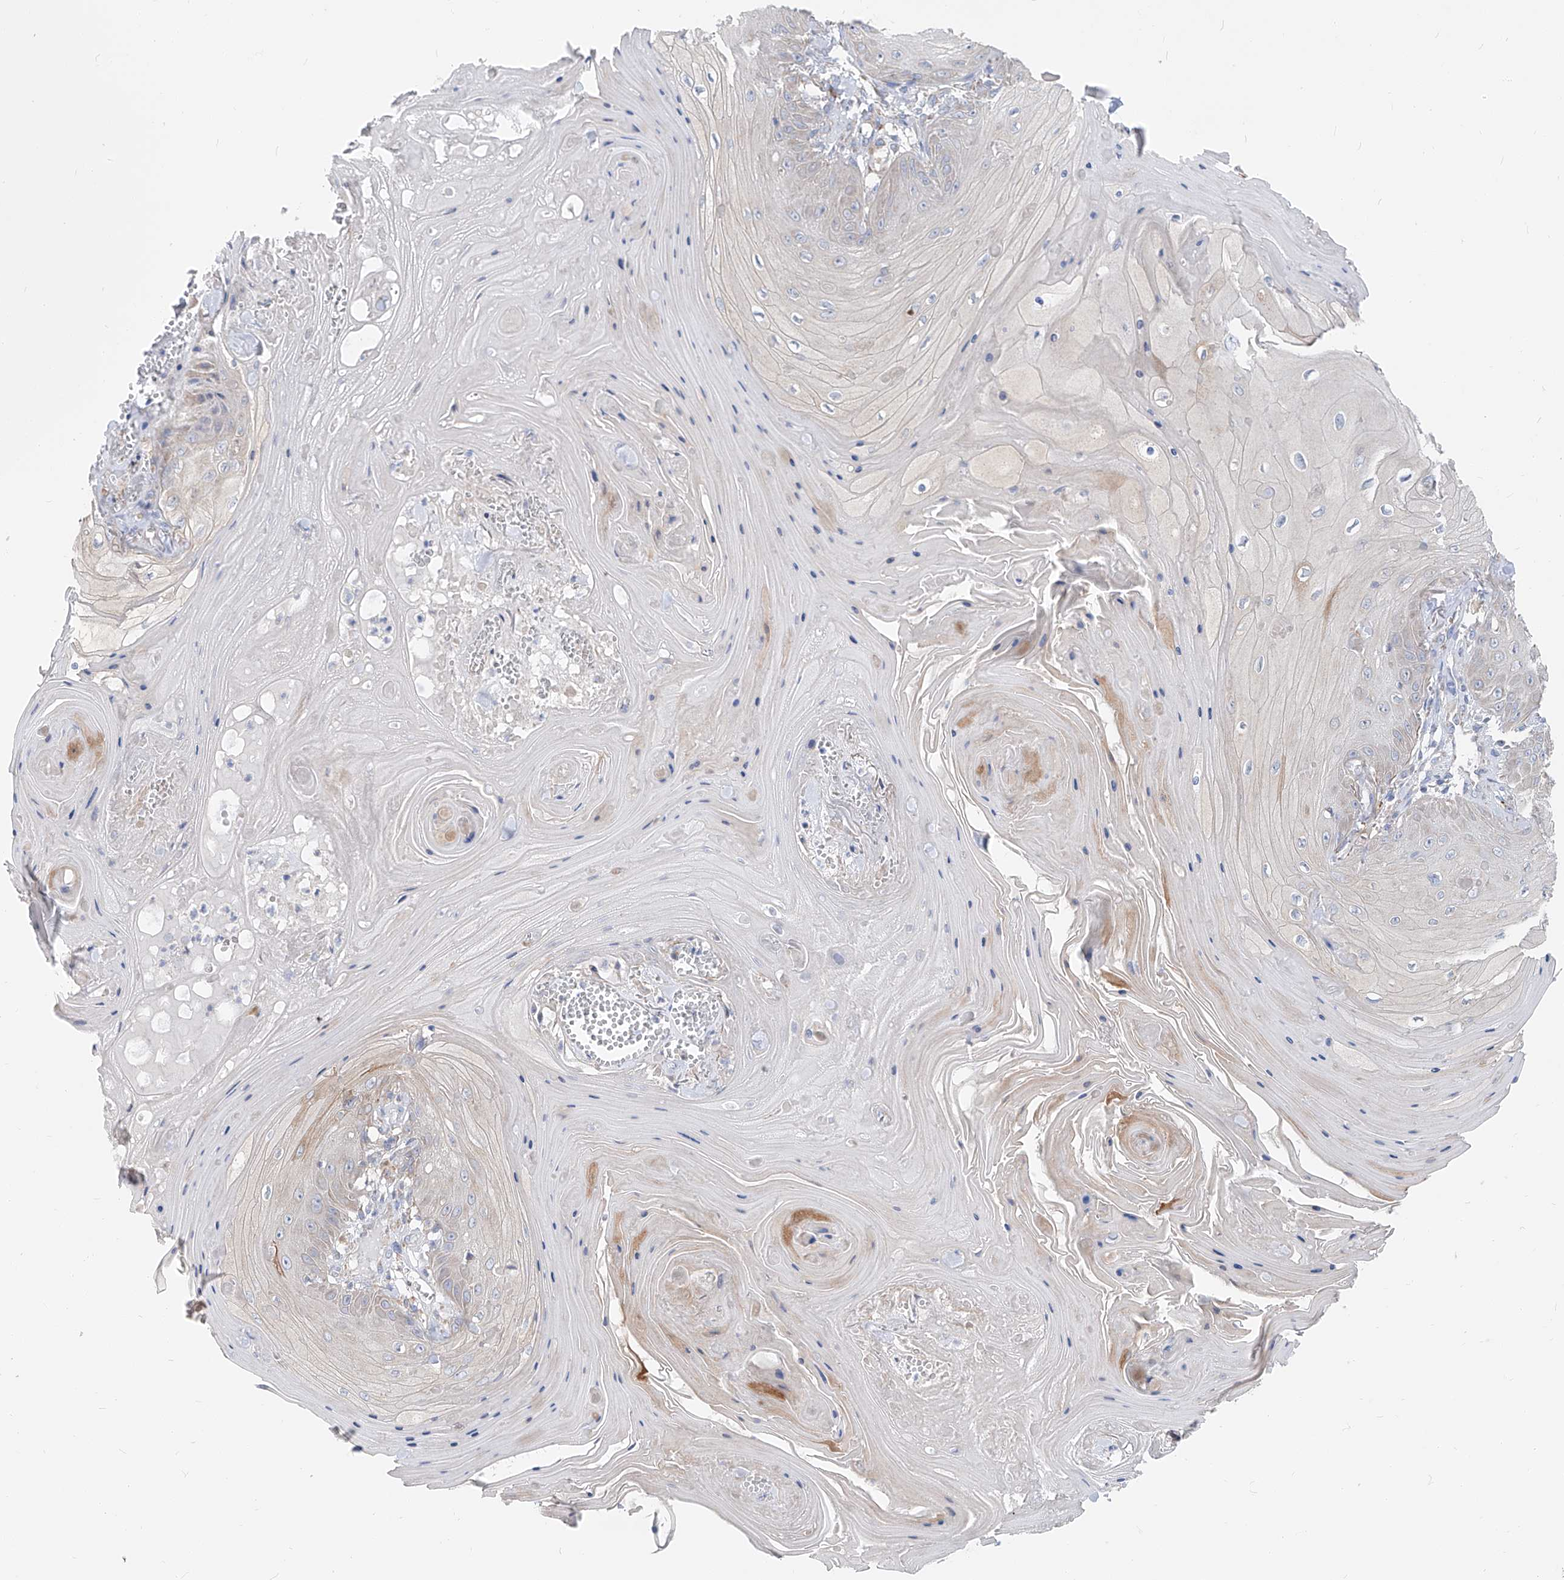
{"staining": {"intensity": "negative", "quantity": "none", "location": "none"}, "tissue": "skin cancer", "cell_type": "Tumor cells", "image_type": "cancer", "snomed": [{"axis": "morphology", "description": "Squamous cell carcinoma, NOS"}, {"axis": "topography", "description": "Skin"}], "caption": "A high-resolution micrograph shows IHC staining of skin cancer, which reveals no significant staining in tumor cells.", "gene": "UFL1", "patient": {"sex": "male", "age": 74}}